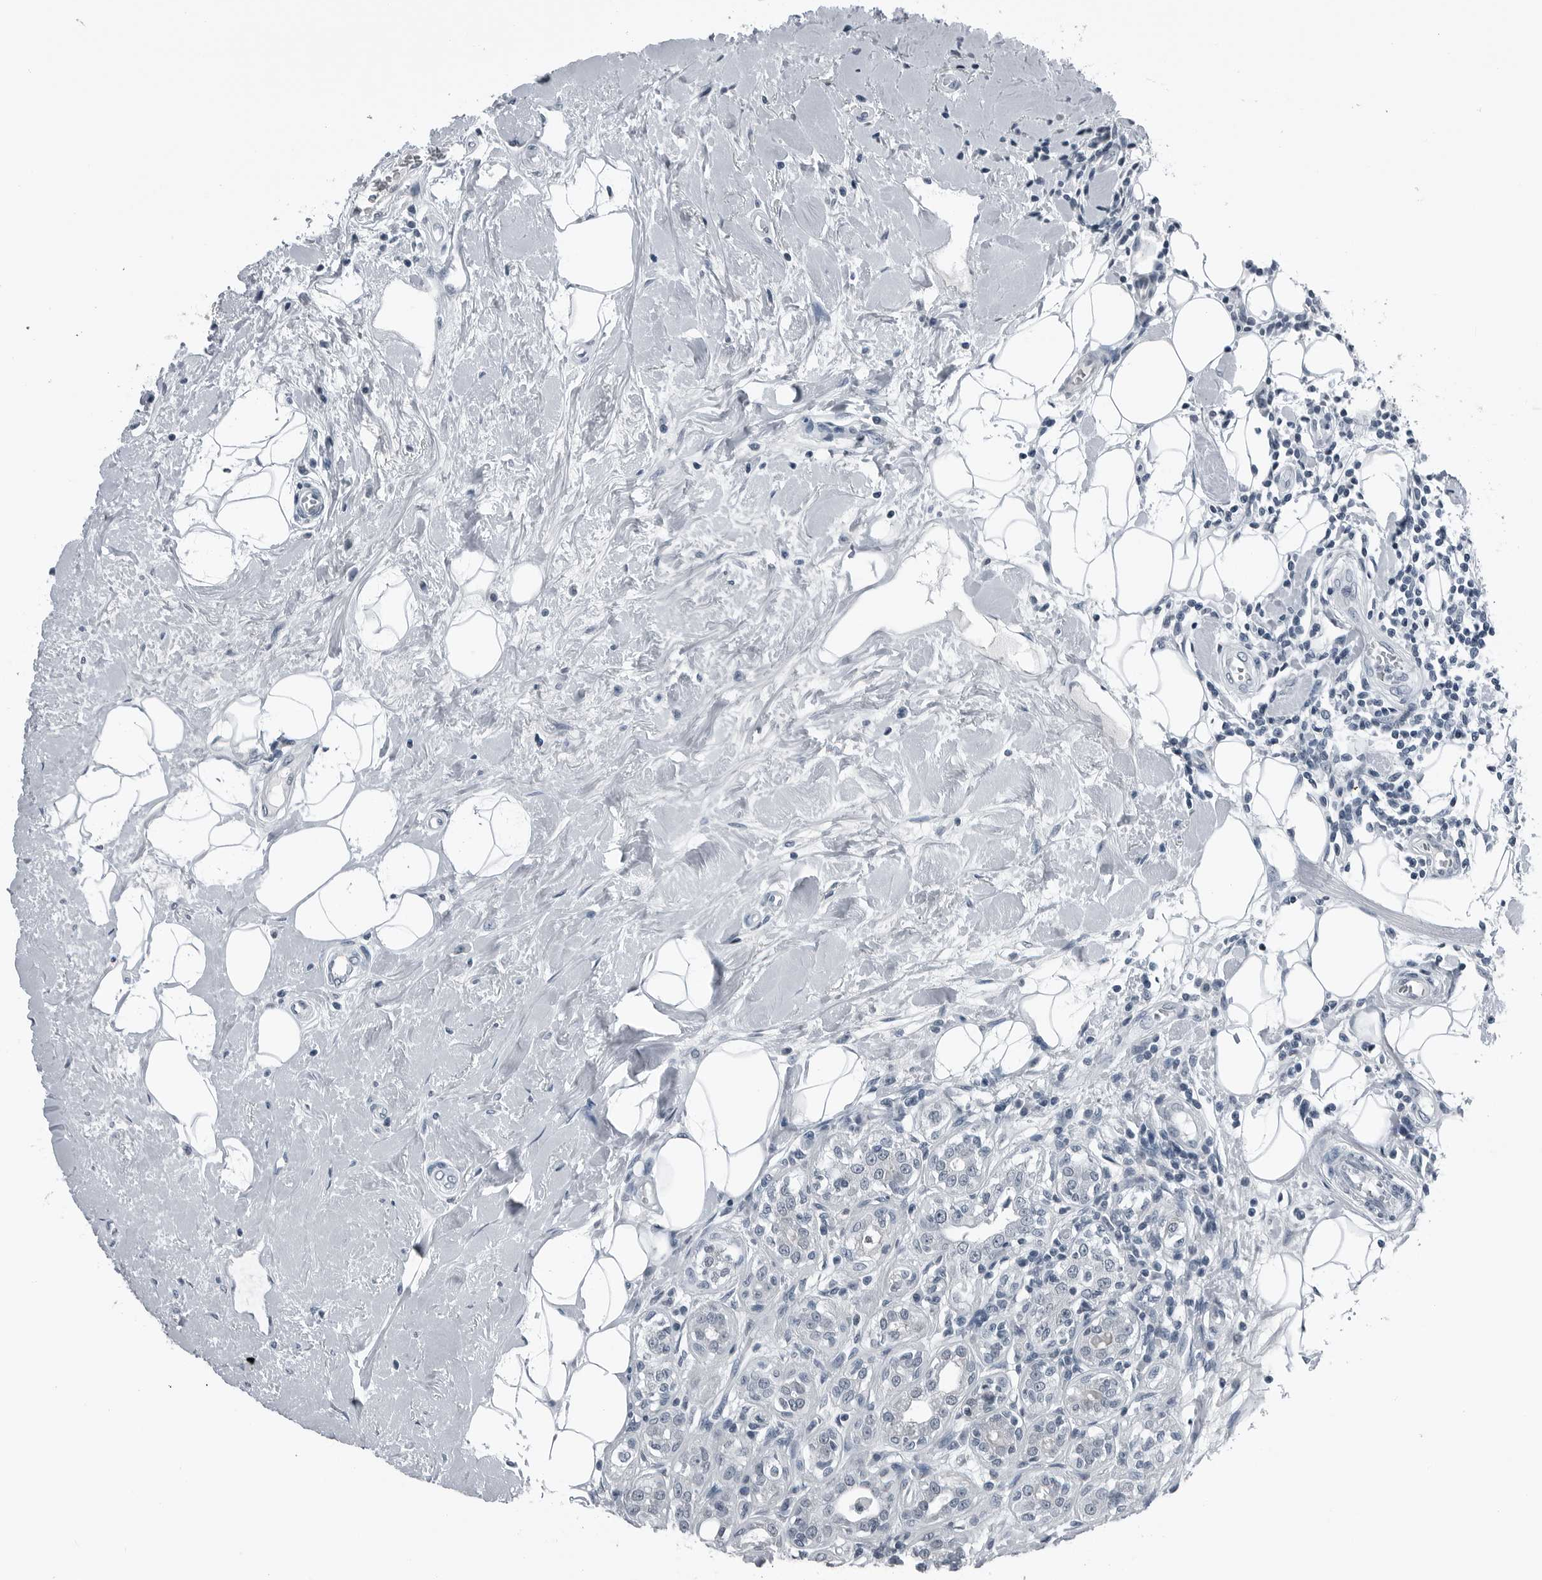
{"staining": {"intensity": "negative", "quantity": "none", "location": "none"}, "tissue": "breast cancer", "cell_type": "Tumor cells", "image_type": "cancer", "snomed": [{"axis": "morphology", "description": "Duct carcinoma"}, {"axis": "topography", "description": "Breast"}], "caption": "Tumor cells are negative for brown protein staining in invasive ductal carcinoma (breast). The staining is performed using DAB (3,3'-diaminobenzidine) brown chromogen with nuclei counter-stained in using hematoxylin.", "gene": "SPINK1", "patient": {"sex": "female", "age": 27}}